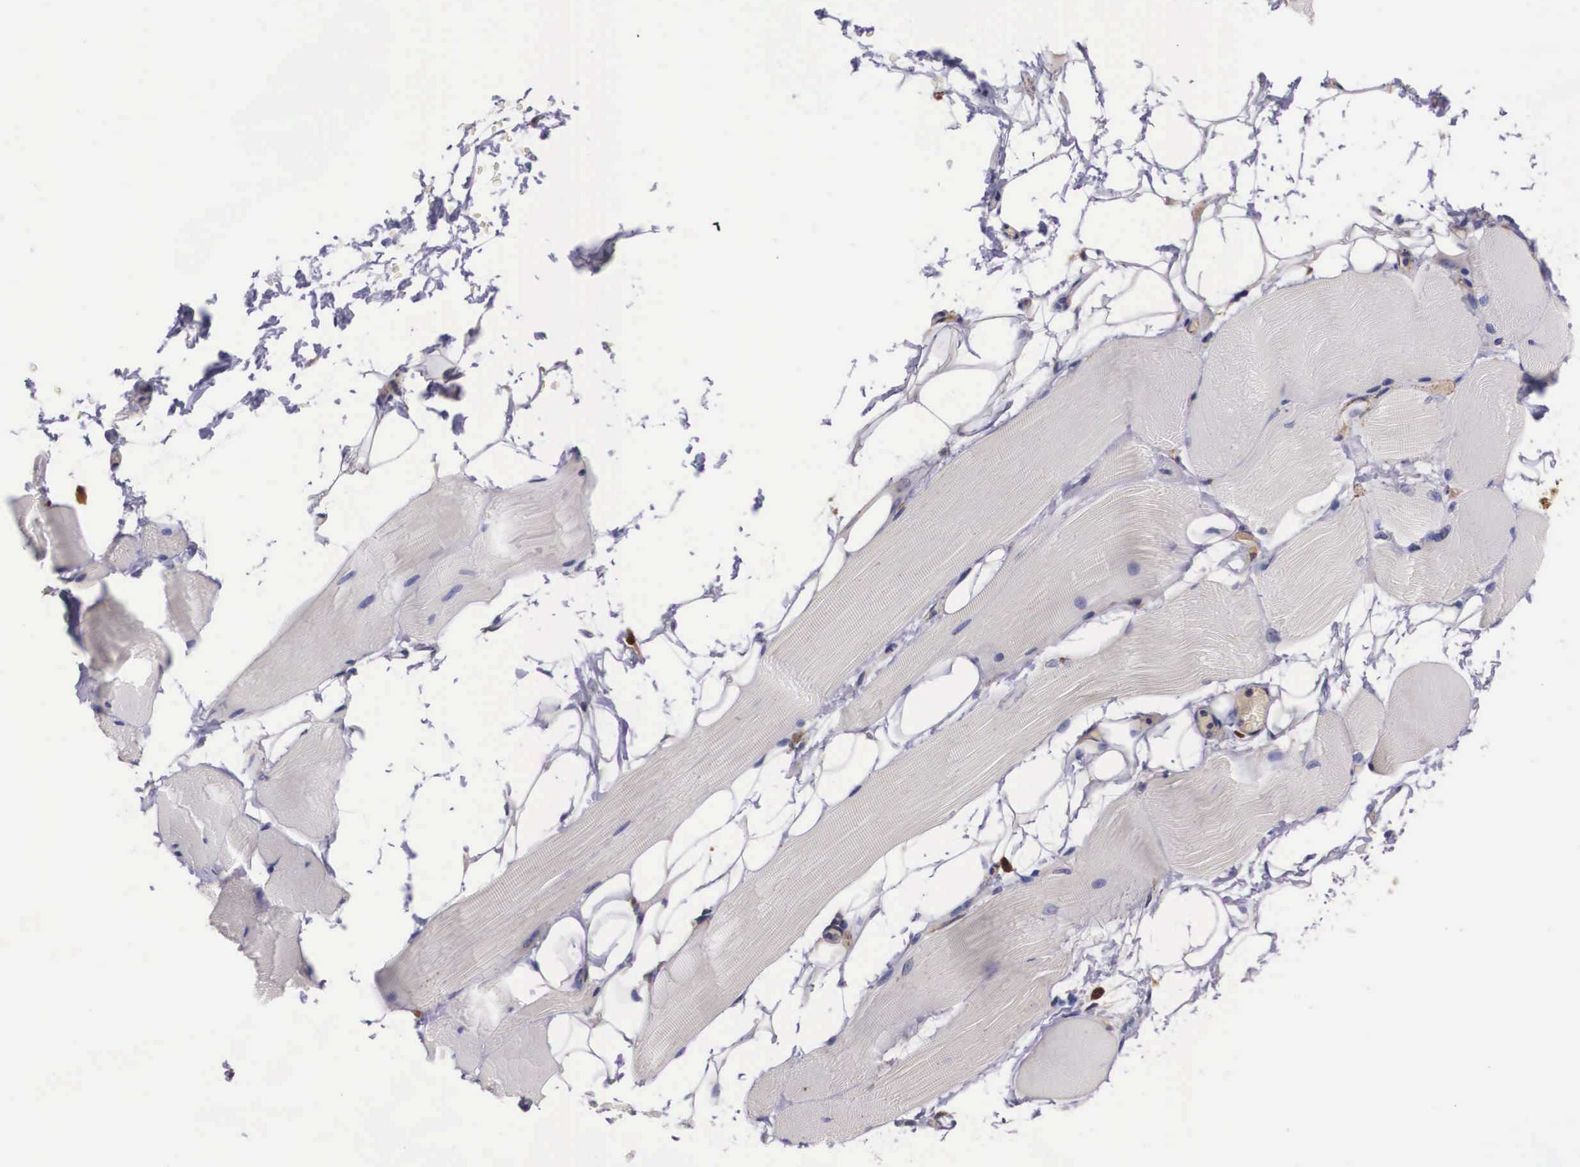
{"staining": {"intensity": "negative", "quantity": "none", "location": "none"}, "tissue": "skeletal muscle", "cell_type": "Myocytes", "image_type": "normal", "snomed": [{"axis": "morphology", "description": "Normal tissue, NOS"}, {"axis": "topography", "description": "Skeletal muscle"}, {"axis": "topography", "description": "Parathyroid gland"}], "caption": "An immunohistochemistry image of benign skeletal muscle is shown. There is no staining in myocytes of skeletal muscle. (DAB (3,3'-diaminobenzidine) immunohistochemistry (IHC) visualized using brightfield microscopy, high magnification).", "gene": "NAGA", "patient": {"sex": "female", "age": 37}}